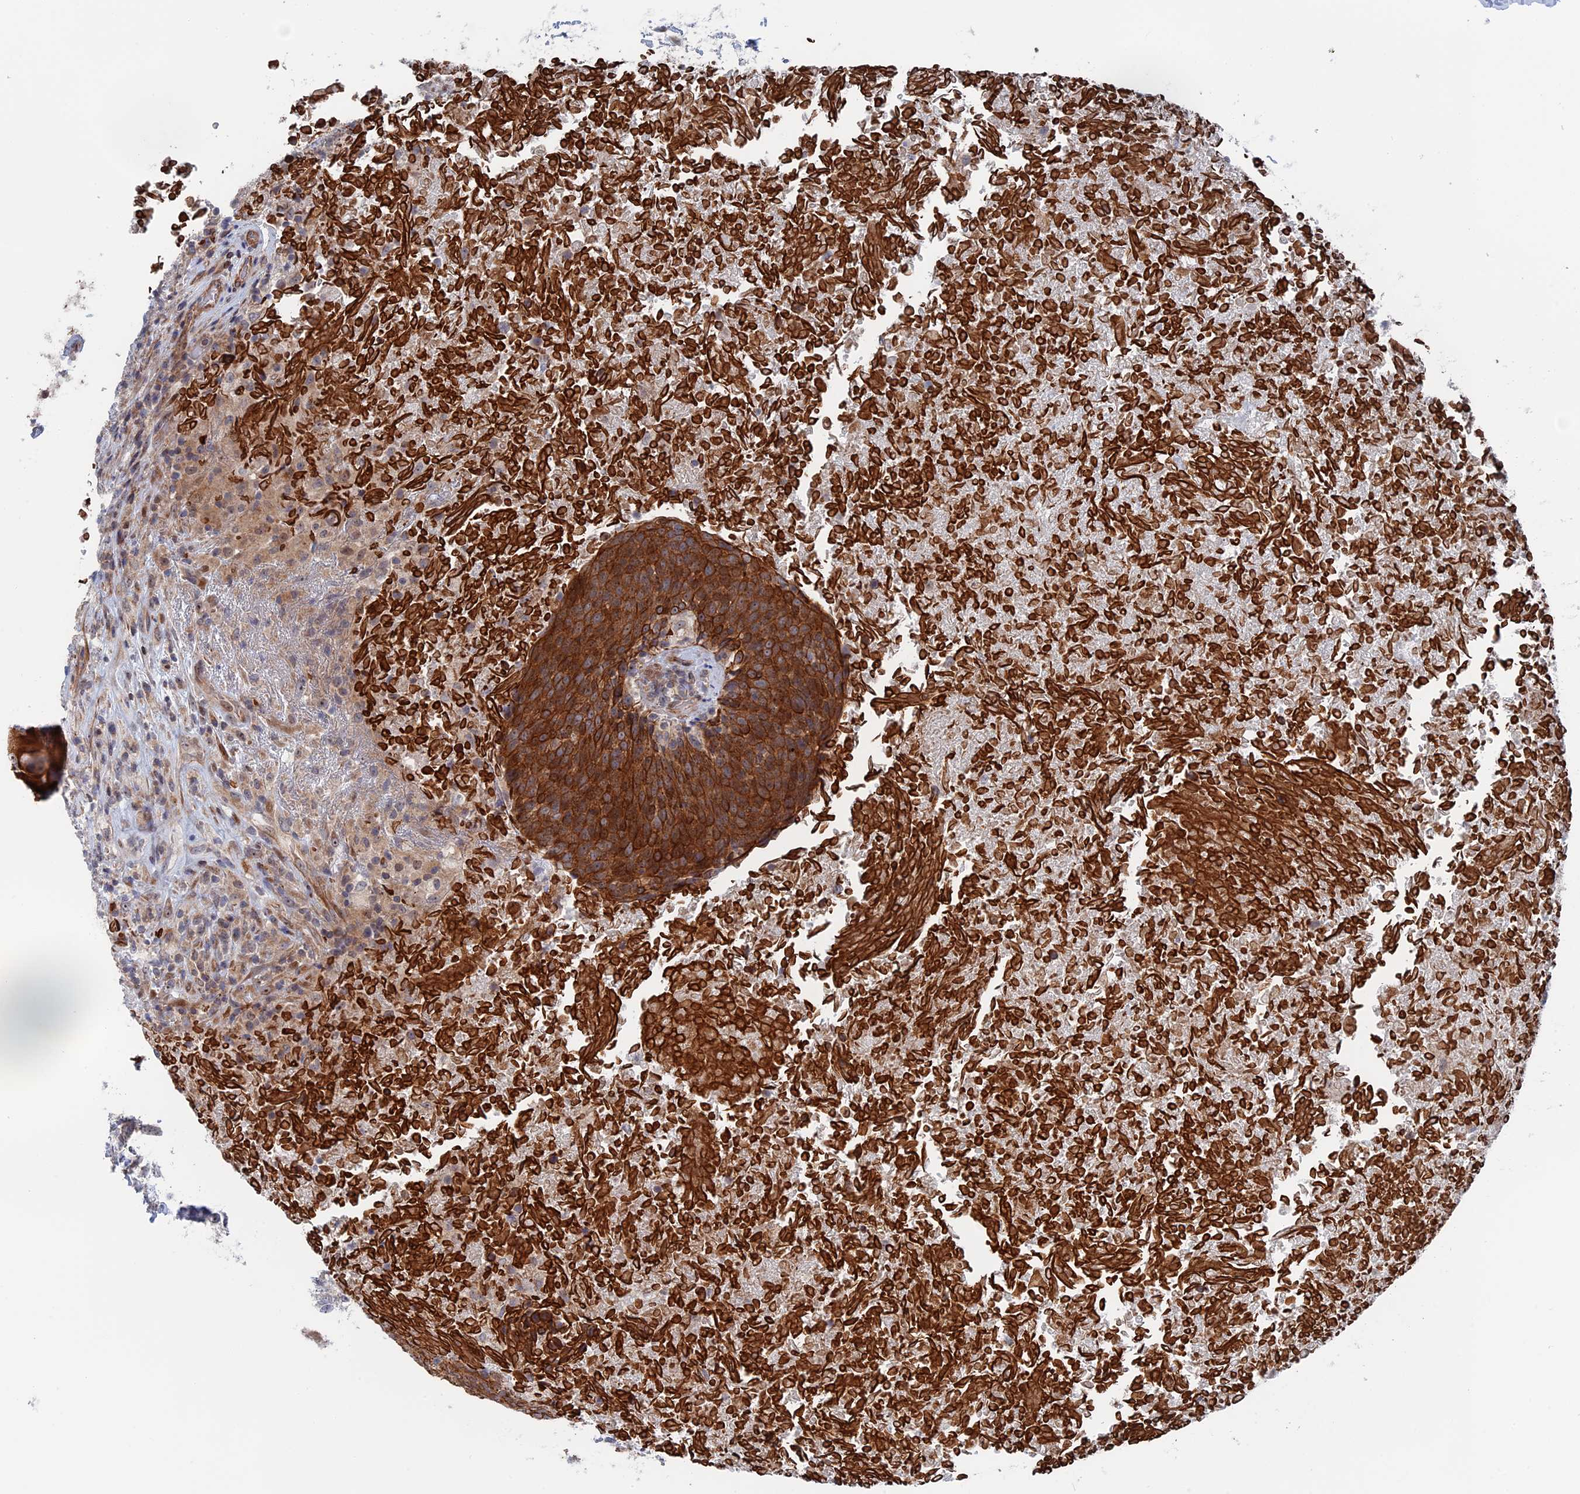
{"staining": {"intensity": "strong", "quantity": ">75%", "location": "cytoplasmic/membranous"}, "tissue": "head and neck cancer", "cell_type": "Tumor cells", "image_type": "cancer", "snomed": [{"axis": "morphology", "description": "Squamous cell carcinoma, NOS"}, {"axis": "morphology", "description": "Squamous cell carcinoma, metastatic, NOS"}, {"axis": "topography", "description": "Lymph node"}, {"axis": "topography", "description": "Head-Neck"}], "caption": "There is high levels of strong cytoplasmic/membranous expression in tumor cells of head and neck cancer, as demonstrated by immunohistochemical staining (brown color).", "gene": "IL7", "patient": {"sex": "male", "age": 62}}